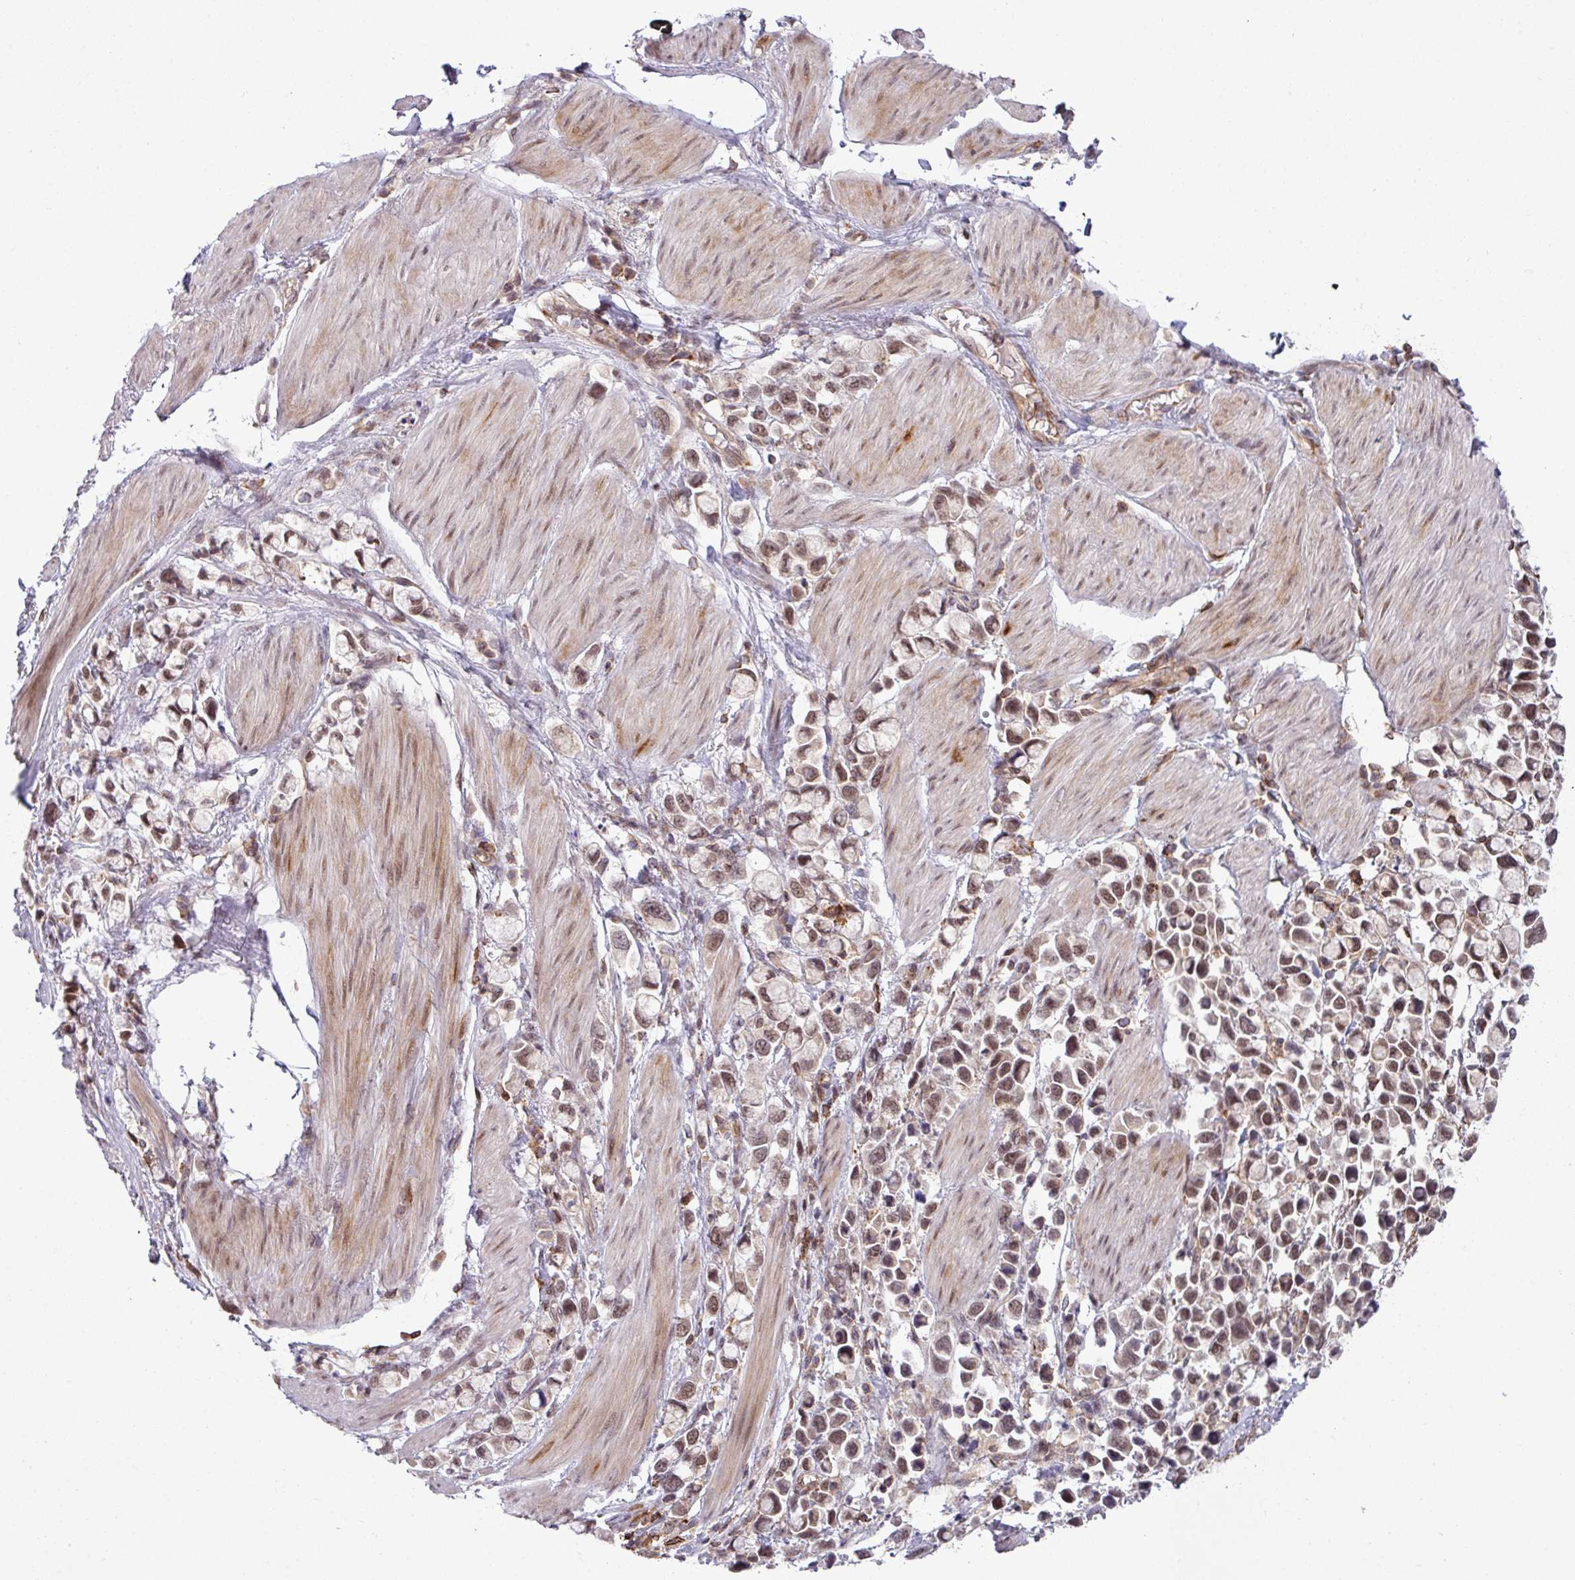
{"staining": {"intensity": "moderate", "quantity": ">75%", "location": "nuclear"}, "tissue": "stomach cancer", "cell_type": "Tumor cells", "image_type": "cancer", "snomed": [{"axis": "morphology", "description": "Adenocarcinoma, NOS"}, {"axis": "topography", "description": "Stomach"}], "caption": "Immunohistochemical staining of human stomach cancer exhibits medium levels of moderate nuclear protein expression in approximately >75% of tumor cells.", "gene": "ZC2HC1C", "patient": {"sex": "female", "age": 81}}